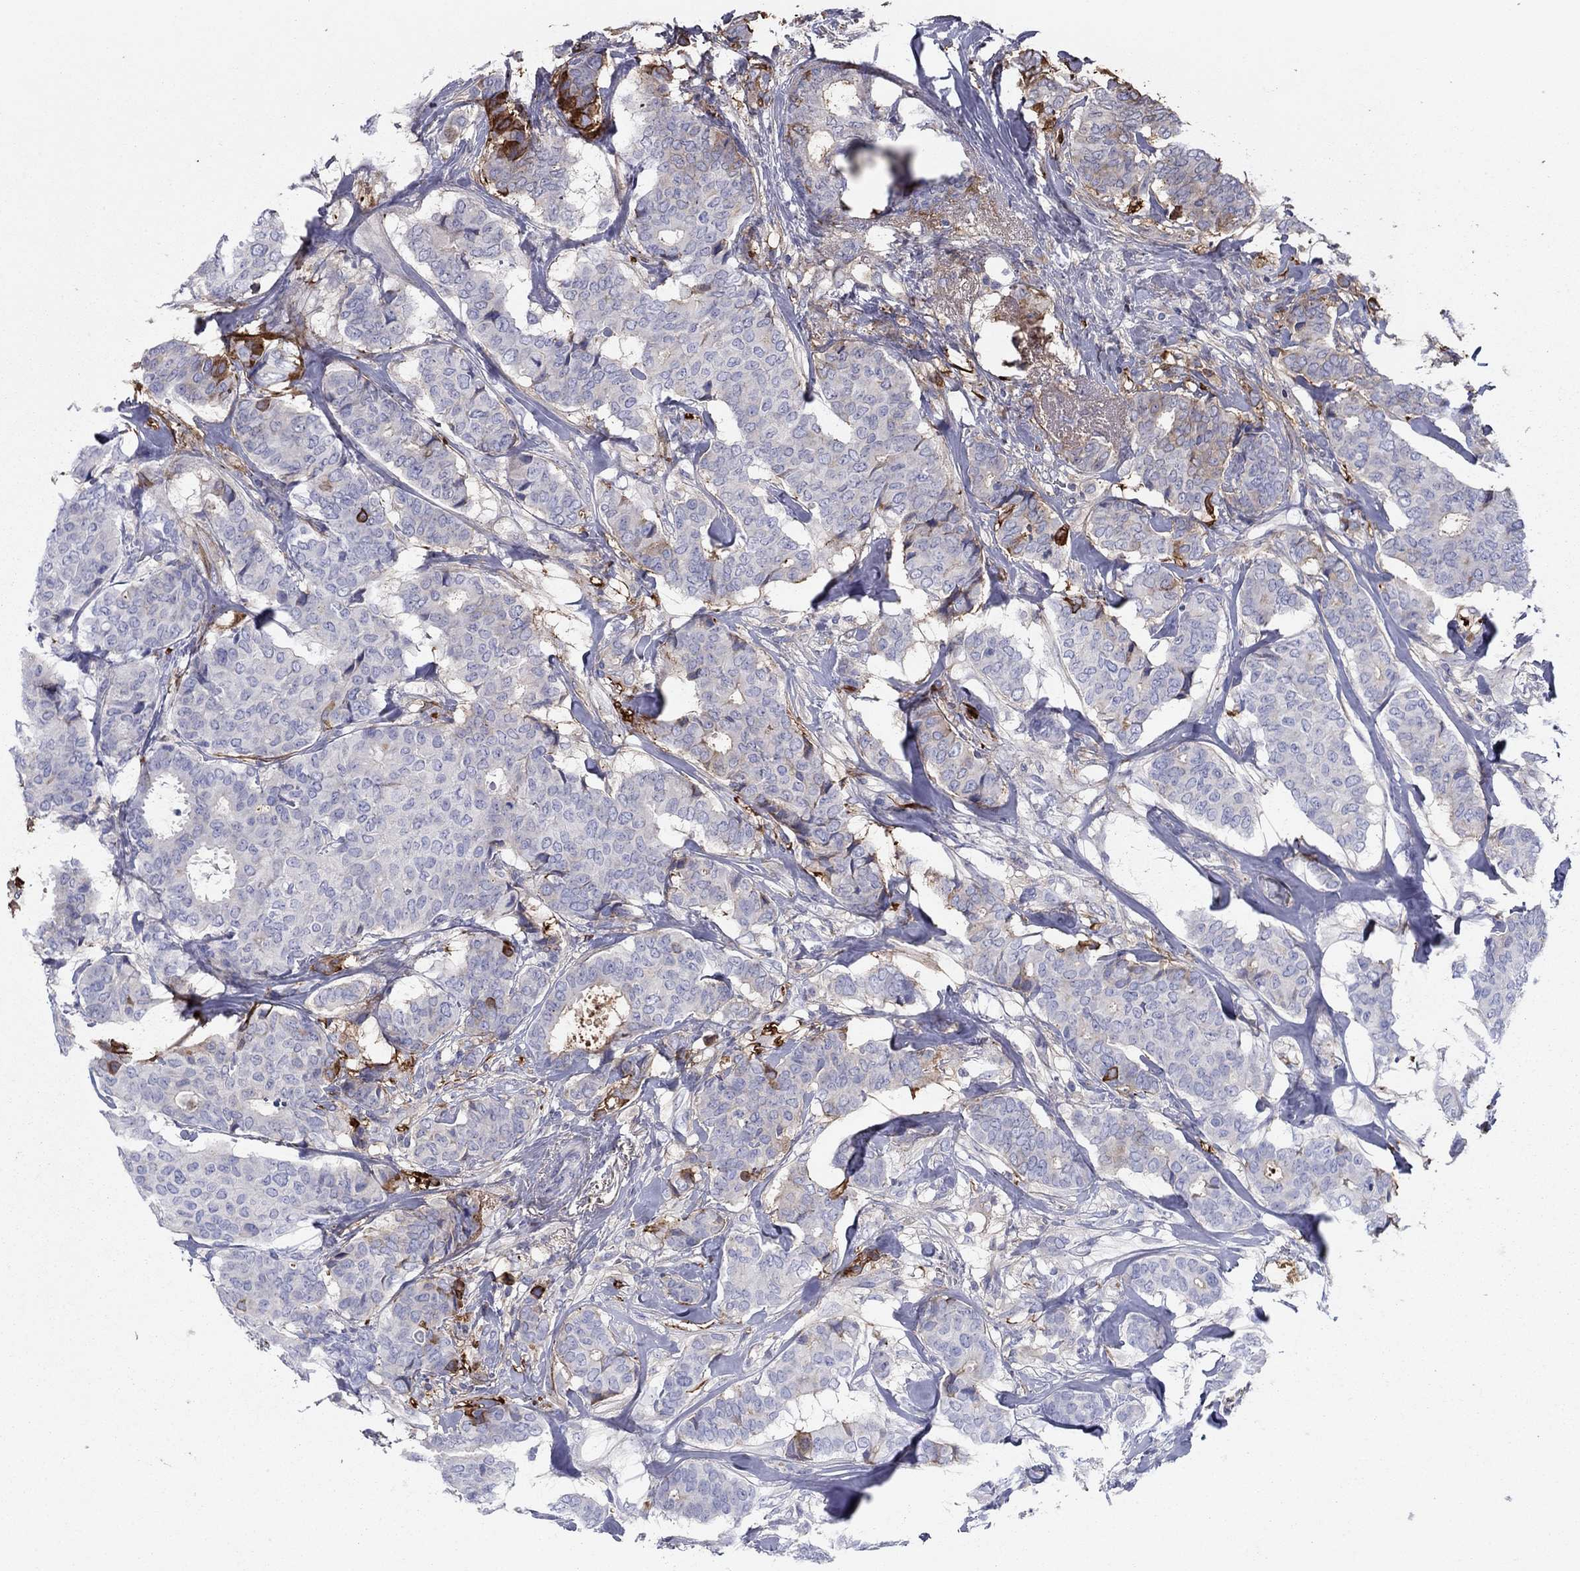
{"staining": {"intensity": "strong", "quantity": "<25%", "location": "cytoplasmic/membranous"}, "tissue": "breast cancer", "cell_type": "Tumor cells", "image_type": "cancer", "snomed": [{"axis": "morphology", "description": "Duct carcinoma"}, {"axis": "topography", "description": "Breast"}], "caption": "Brown immunohistochemical staining in human breast cancer shows strong cytoplasmic/membranous staining in about <25% of tumor cells.", "gene": "HPX", "patient": {"sex": "female", "age": 75}}